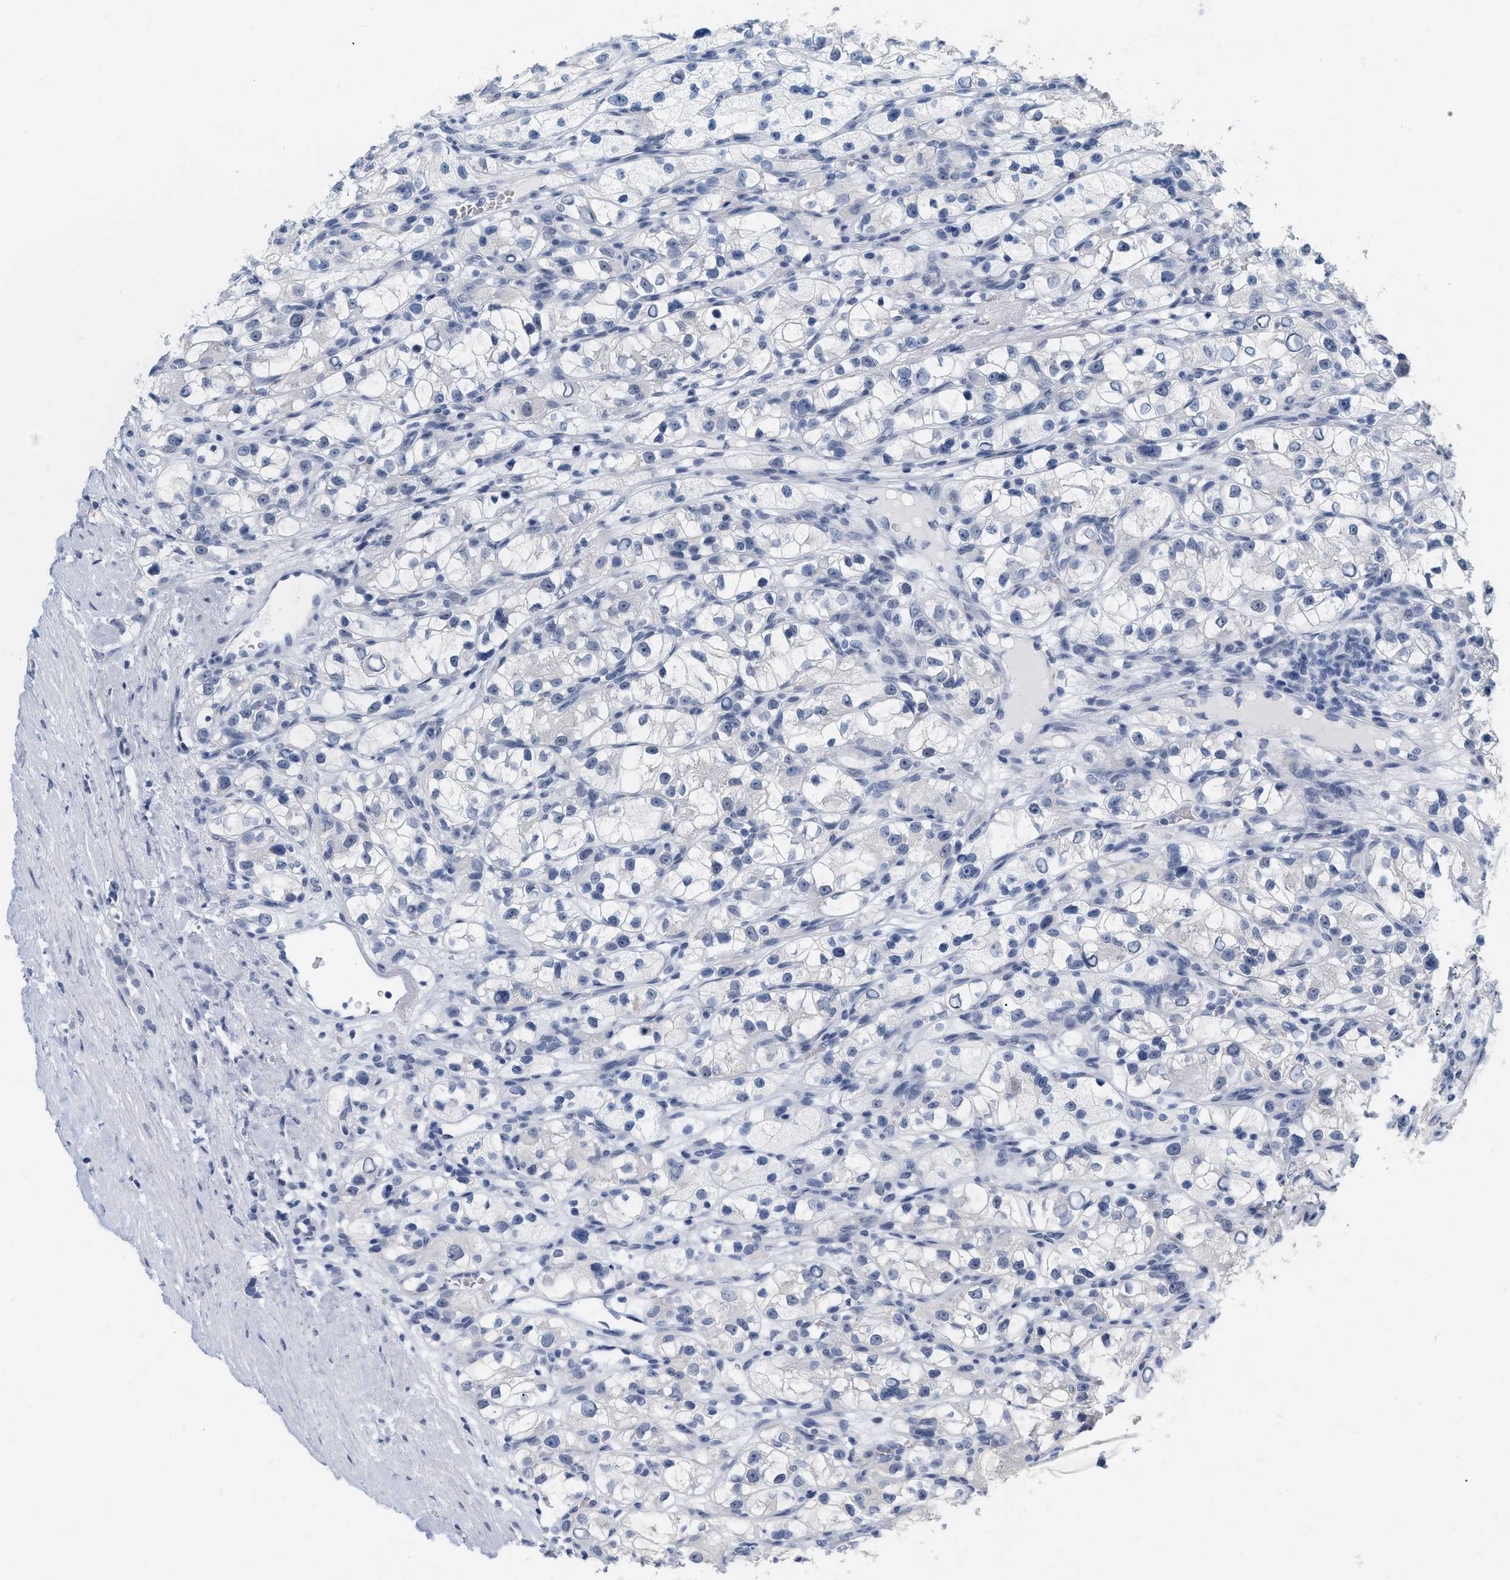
{"staining": {"intensity": "negative", "quantity": "none", "location": "none"}, "tissue": "renal cancer", "cell_type": "Tumor cells", "image_type": "cancer", "snomed": [{"axis": "morphology", "description": "Adenocarcinoma, NOS"}, {"axis": "topography", "description": "Kidney"}], "caption": "IHC image of neoplastic tissue: human renal cancer (adenocarcinoma) stained with DAB displays no significant protein staining in tumor cells.", "gene": "XIRP1", "patient": {"sex": "female", "age": 57}}